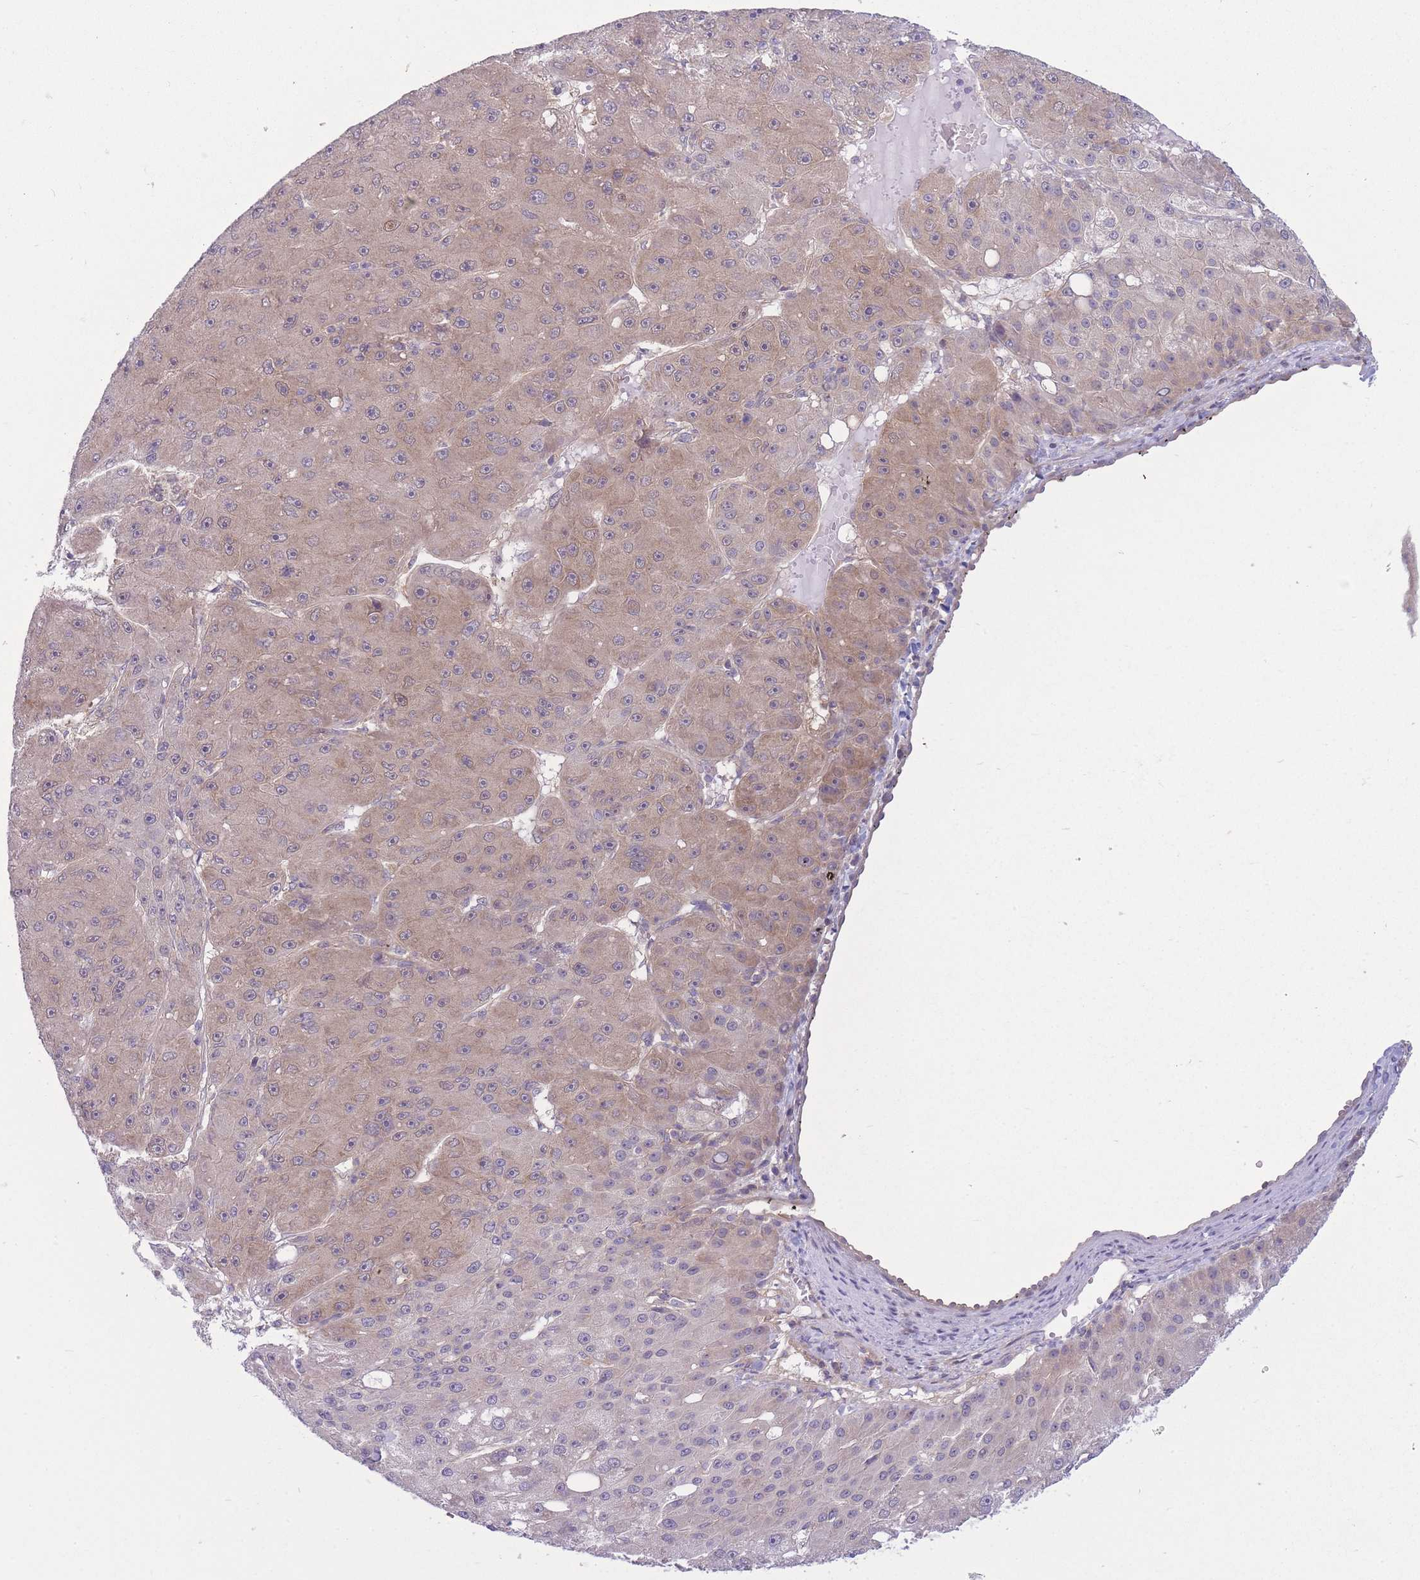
{"staining": {"intensity": "weak", "quantity": "25%-75%", "location": "cytoplasmic/membranous"}, "tissue": "liver cancer", "cell_type": "Tumor cells", "image_type": "cancer", "snomed": [{"axis": "morphology", "description": "Carcinoma, Hepatocellular, NOS"}, {"axis": "topography", "description": "Liver"}], "caption": "Protein expression analysis of human hepatocellular carcinoma (liver) reveals weak cytoplasmic/membranous expression in approximately 25%-75% of tumor cells.", "gene": "PFDN6", "patient": {"sex": "male", "age": 67}}